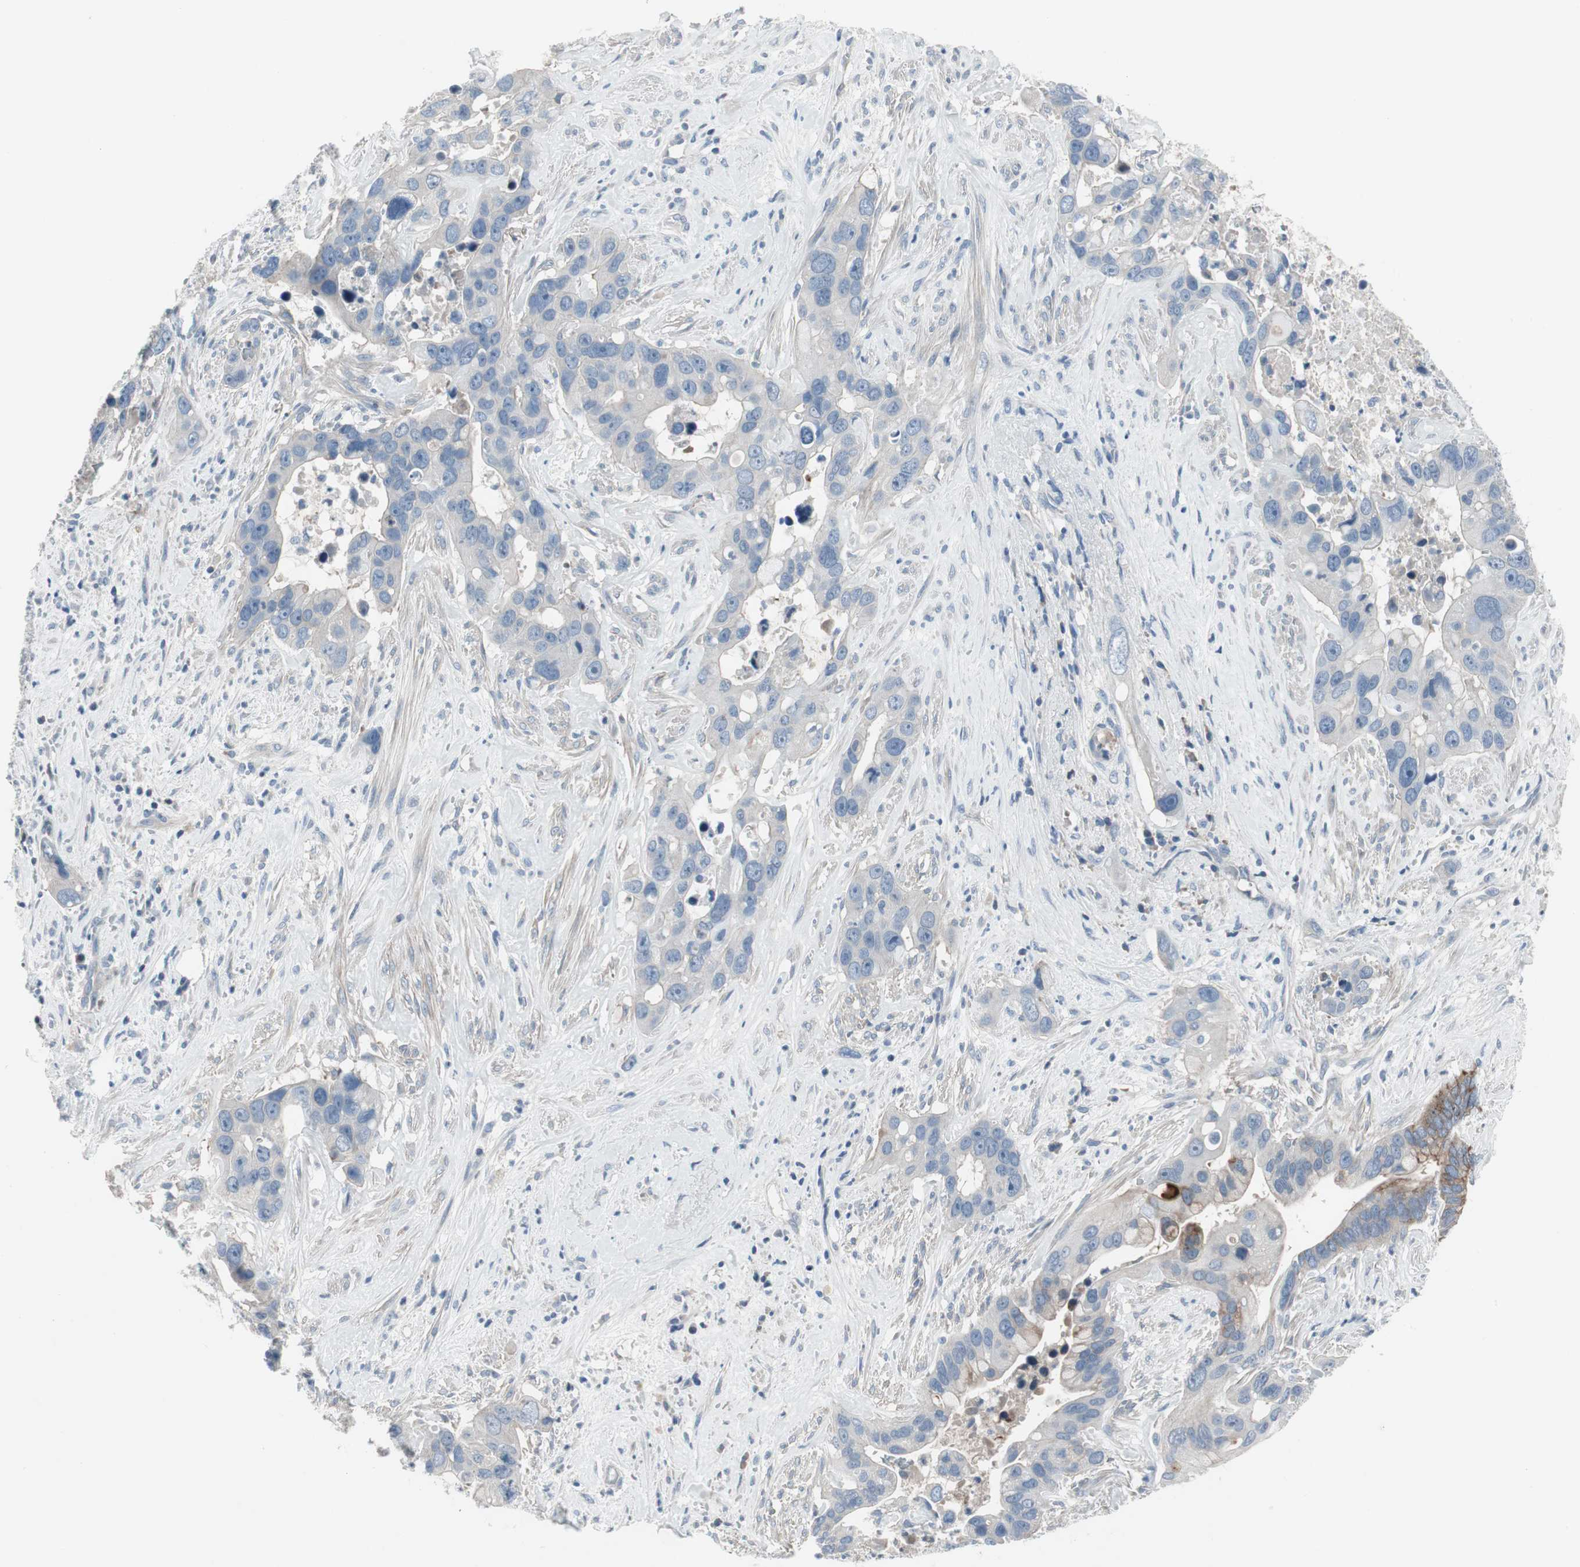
{"staining": {"intensity": "negative", "quantity": "none", "location": "none"}, "tissue": "liver cancer", "cell_type": "Tumor cells", "image_type": "cancer", "snomed": [{"axis": "morphology", "description": "Cholangiocarcinoma"}, {"axis": "topography", "description": "Liver"}], "caption": "IHC photomicrograph of human liver cholangiocarcinoma stained for a protein (brown), which reveals no staining in tumor cells. (DAB (3,3'-diaminobenzidine) immunohistochemistry visualized using brightfield microscopy, high magnification).", "gene": "PIGR", "patient": {"sex": "female", "age": 65}}